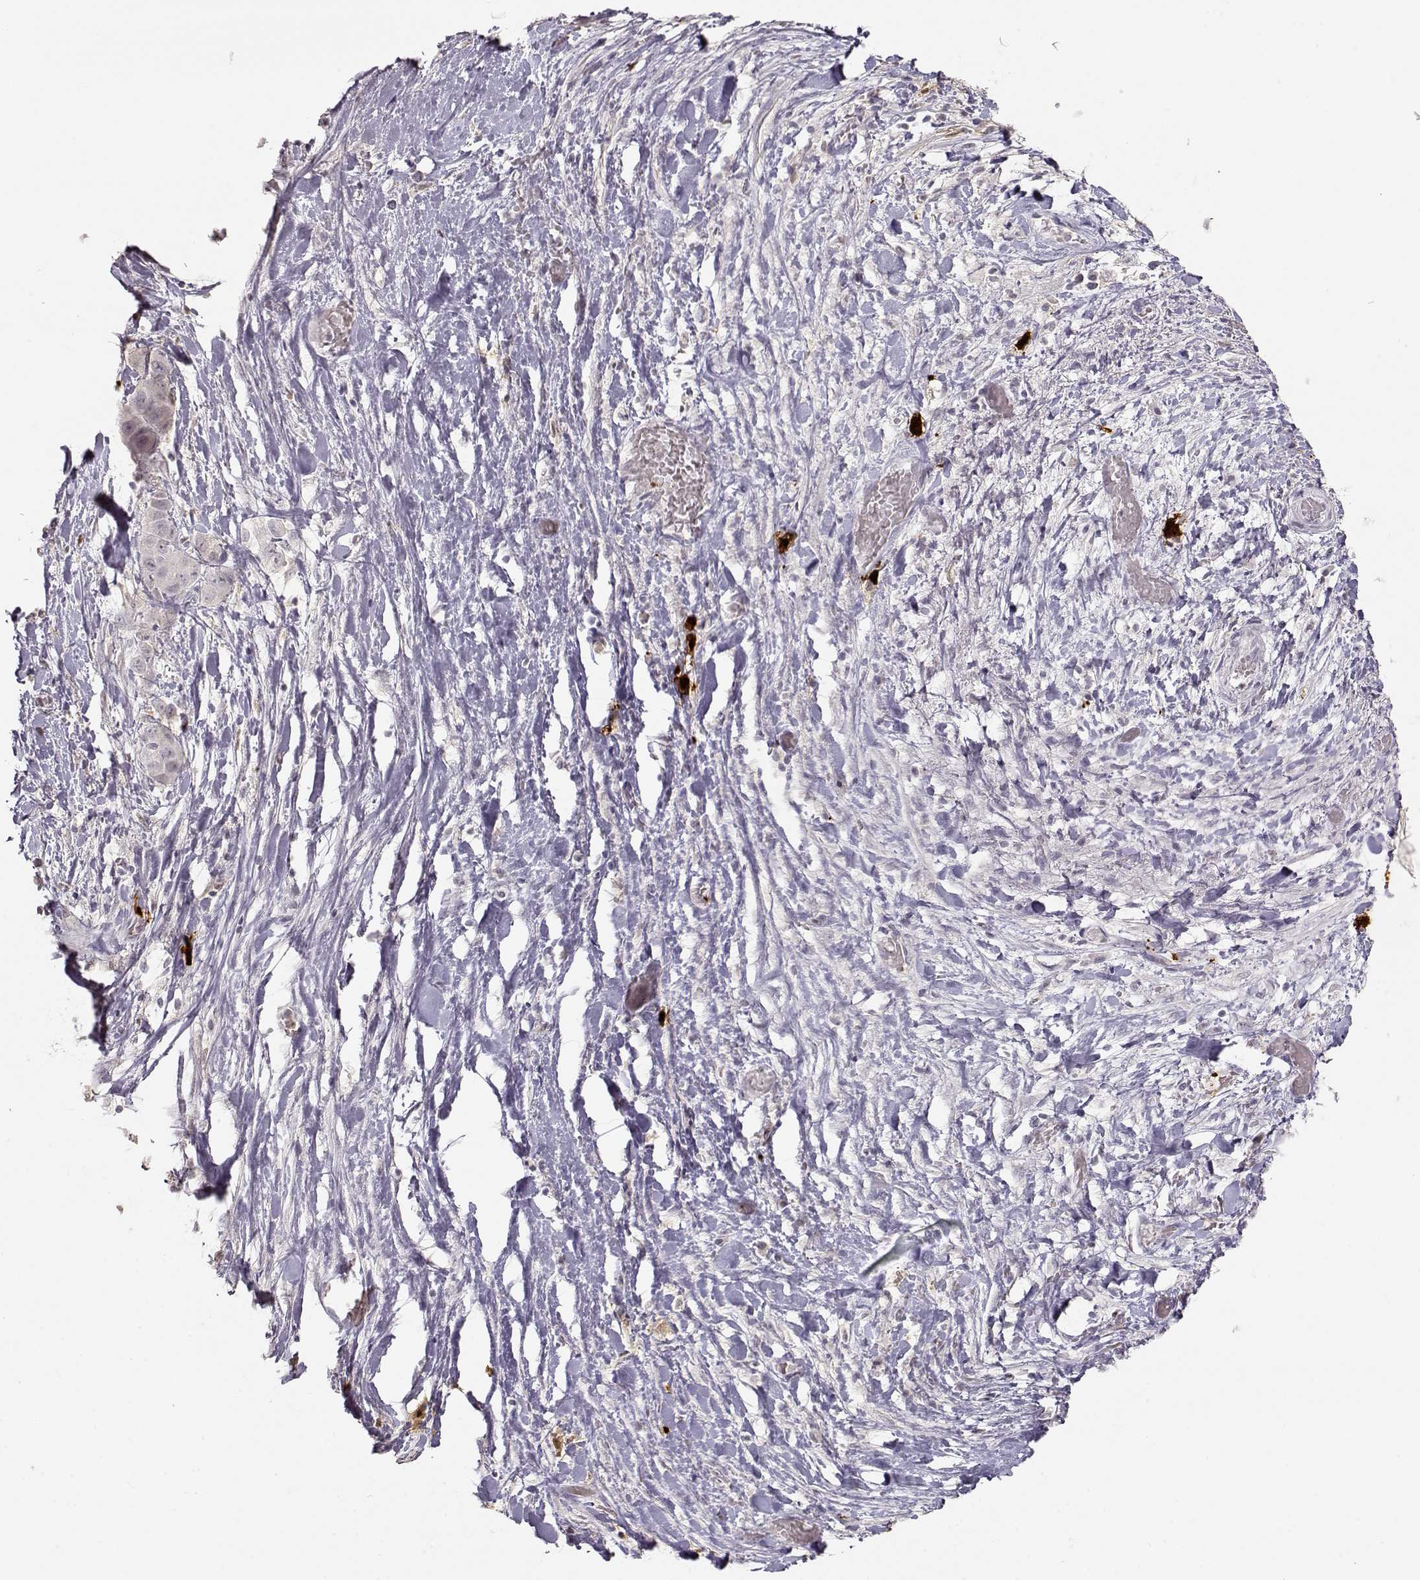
{"staining": {"intensity": "negative", "quantity": "none", "location": "none"}, "tissue": "liver cancer", "cell_type": "Tumor cells", "image_type": "cancer", "snomed": [{"axis": "morphology", "description": "Cholangiocarcinoma"}, {"axis": "topography", "description": "Liver"}], "caption": "Image shows no protein positivity in tumor cells of cholangiocarcinoma (liver) tissue. (DAB (3,3'-diaminobenzidine) IHC with hematoxylin counter stain).", "gene": "S100B", "patient": {"sex": "female", "age": 52}}